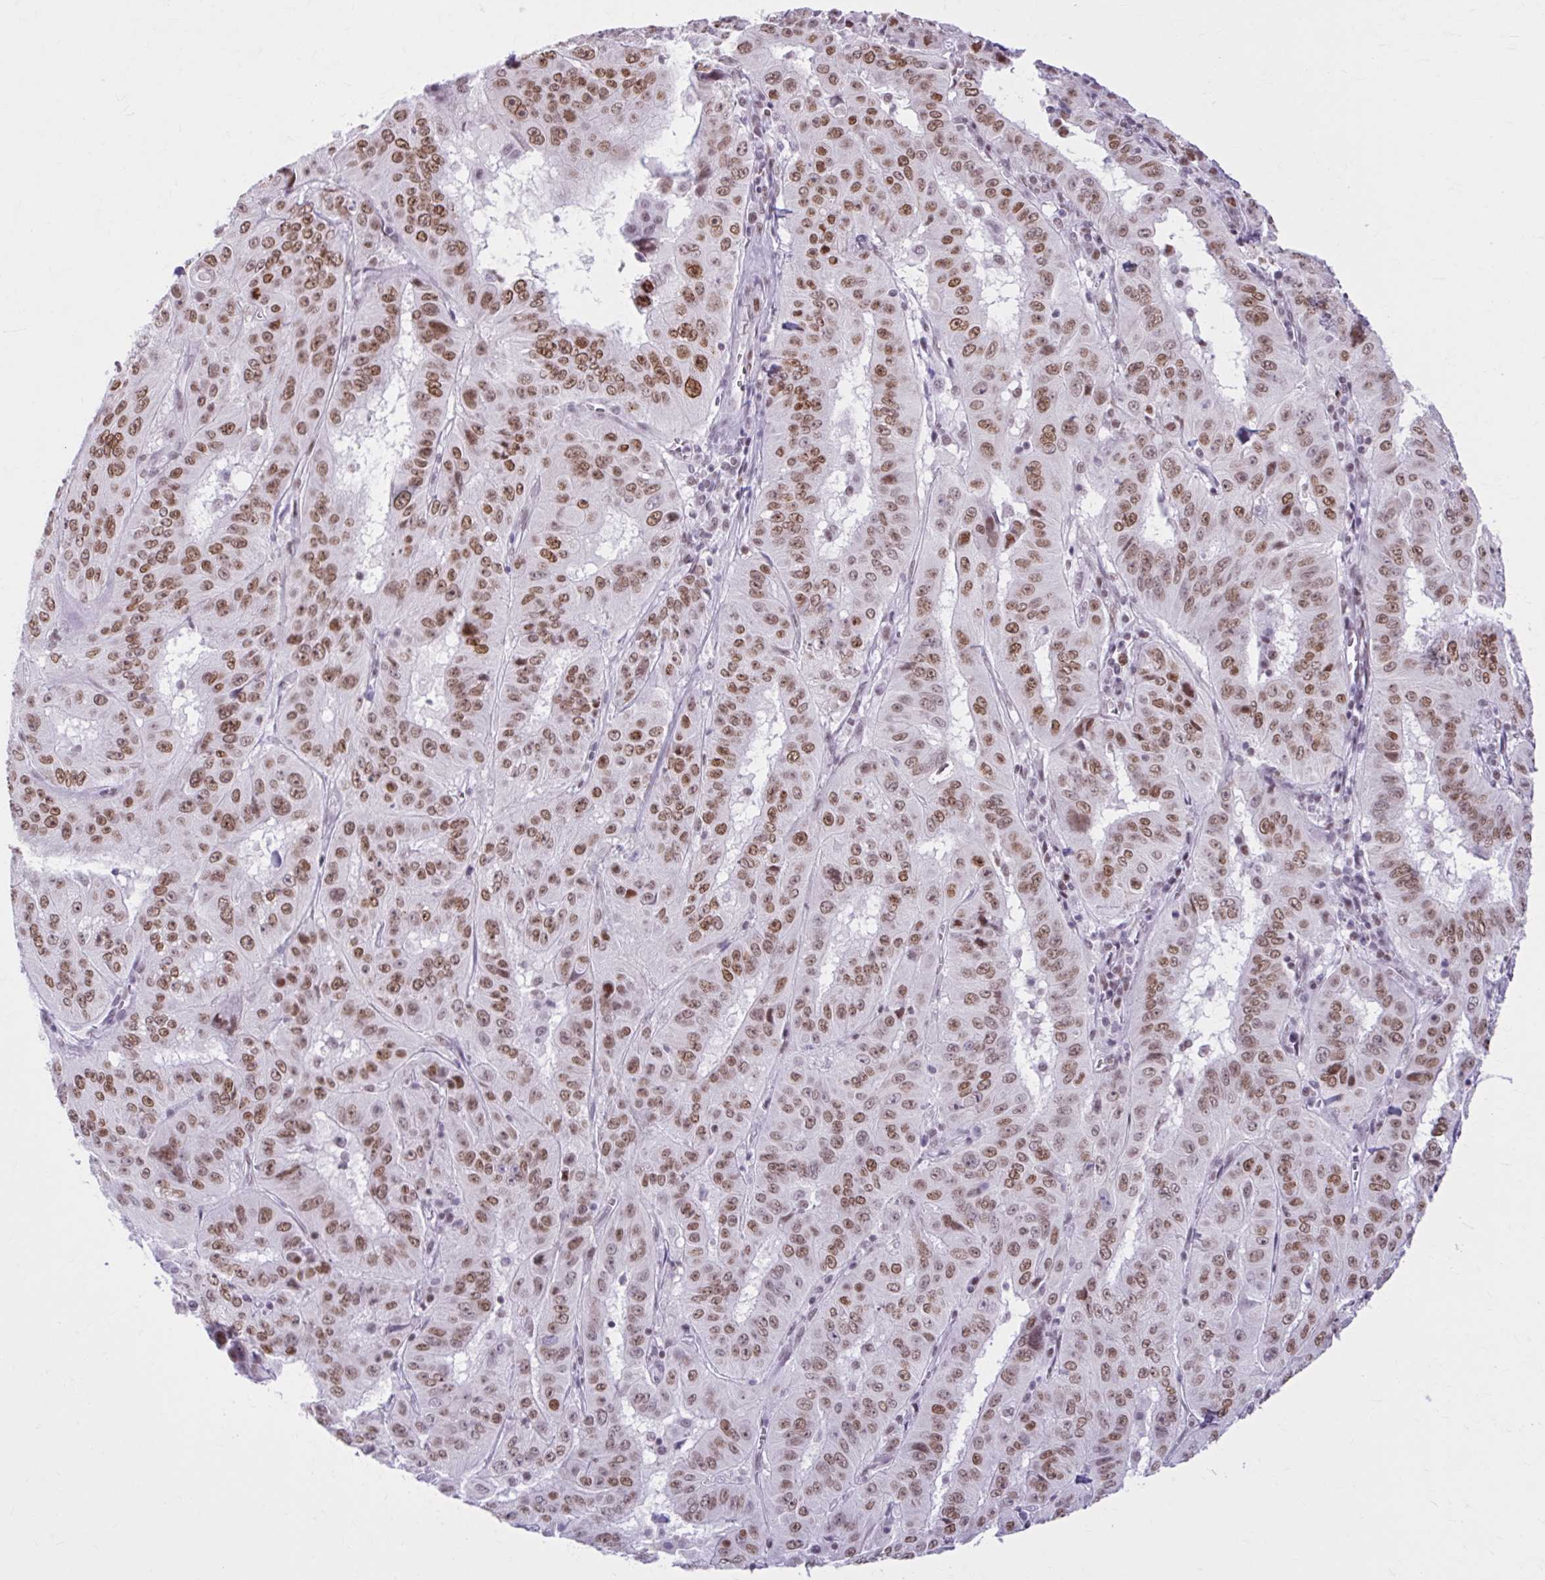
{"staining": {"intensity": "moderate", "quantity": ">75%", "location": "nuclear"}, "tissue": "pancreatic cancer", "cell_type": "Tumor cells", "image_type": "cancer", "snomed": [{"axis": "morphology", "description": "Adenocarcinoma, NOS"}, {"axis": "topography", "description": "Pancreas"}], "caption": "Pancreatic adenocarcinoma tissue displays moderate nuclear staining in approximately >75% of tumor cells, visualized by immunohistochemistry.", "gene": "PABIR1", "patient": {"sex": "male", "age": 63}}